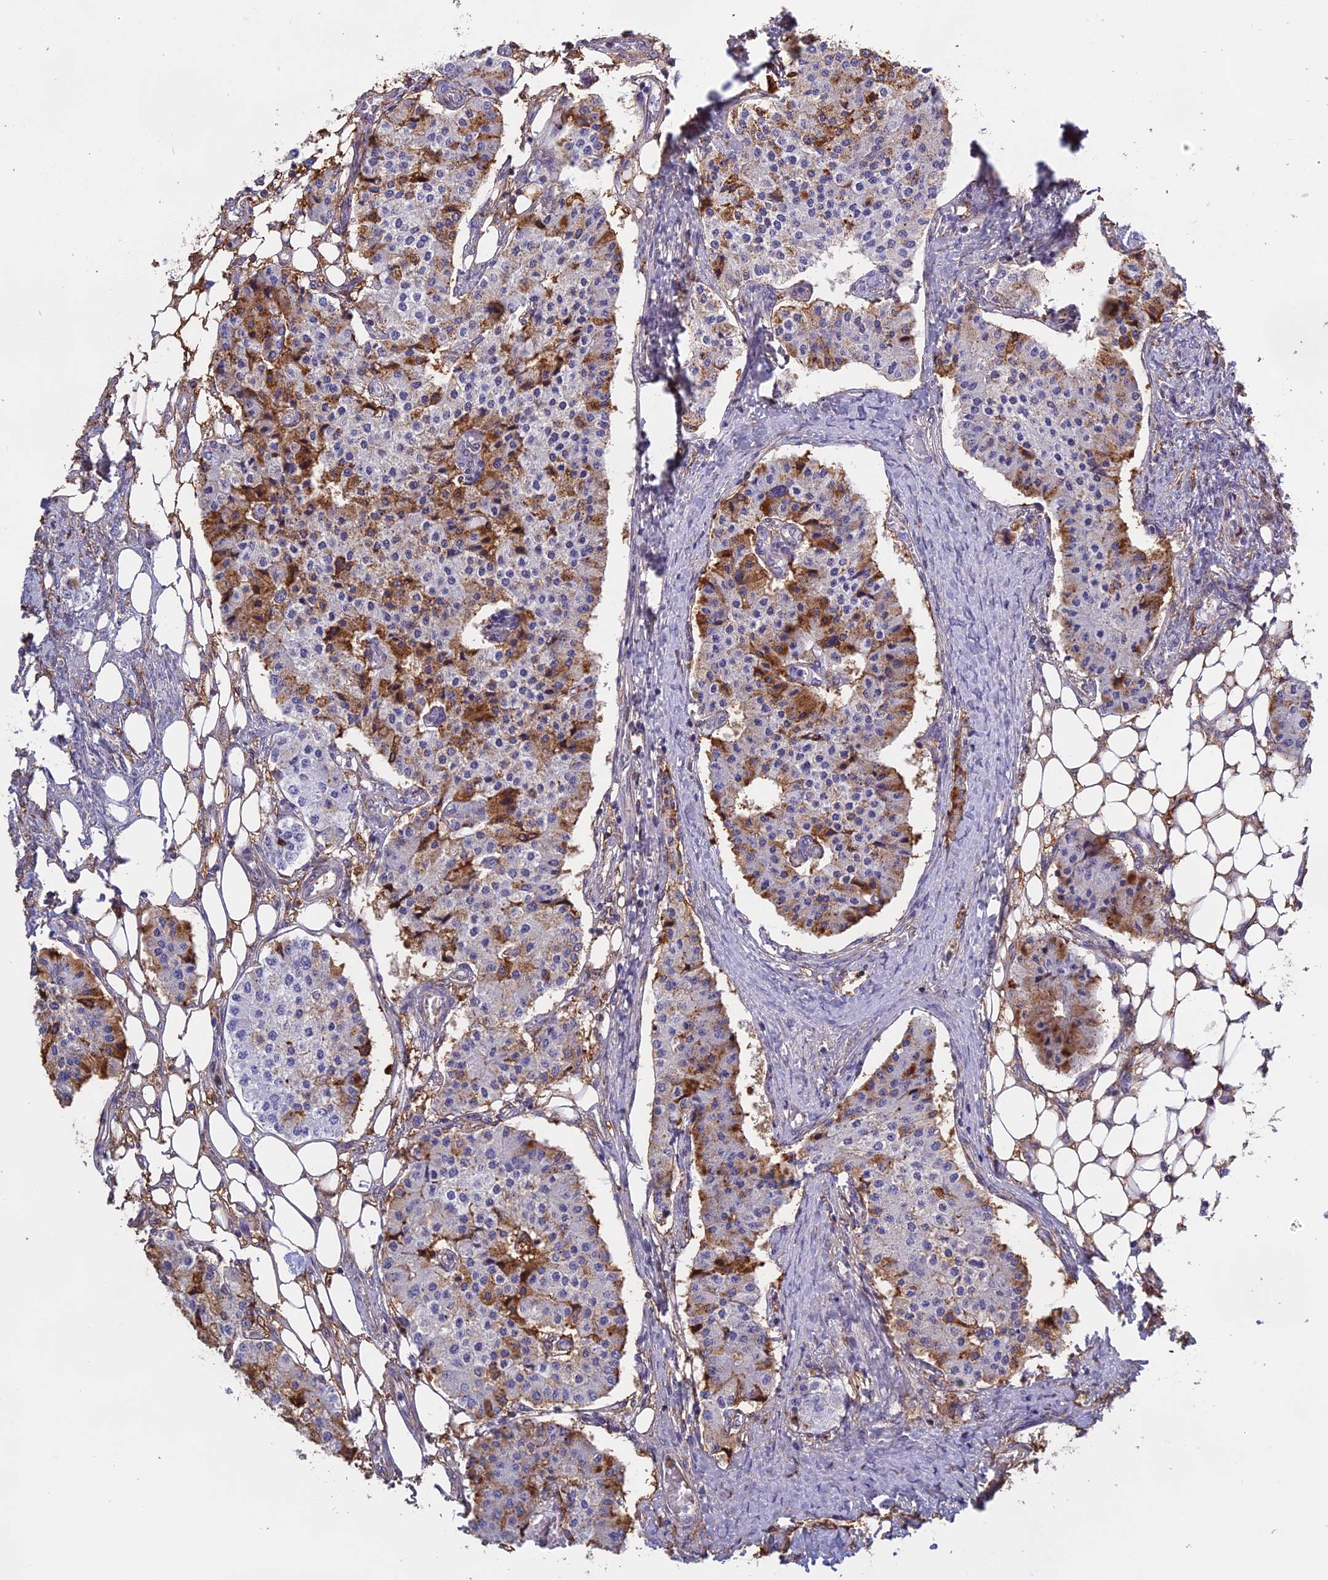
{"staining": {"intensity": "moderate", "quantity": "25%-75%", "location": "cytoplasmic/membranous"}, "tissue": "carcinoid", "cell_type": "Tumor cells", "image_type": "cancer", "snomed": [{"axis": "morphology", "description": "Carcinoid, malignant, NOS"}, {"axis": "topography", "description": "Colon"}], "caption": "DAB immunohistochemical staining of human carcinoid shows moderate cytoplasmic/membranous protein staining in approximately 25%-75% of tumor cells. Using DAB (brown) and hematoxylin (blue) stains, captured at high magnification using brightfield microscopy.", "gene": "TMEM255B", "patient": {"sex": "female", "age": 52}}